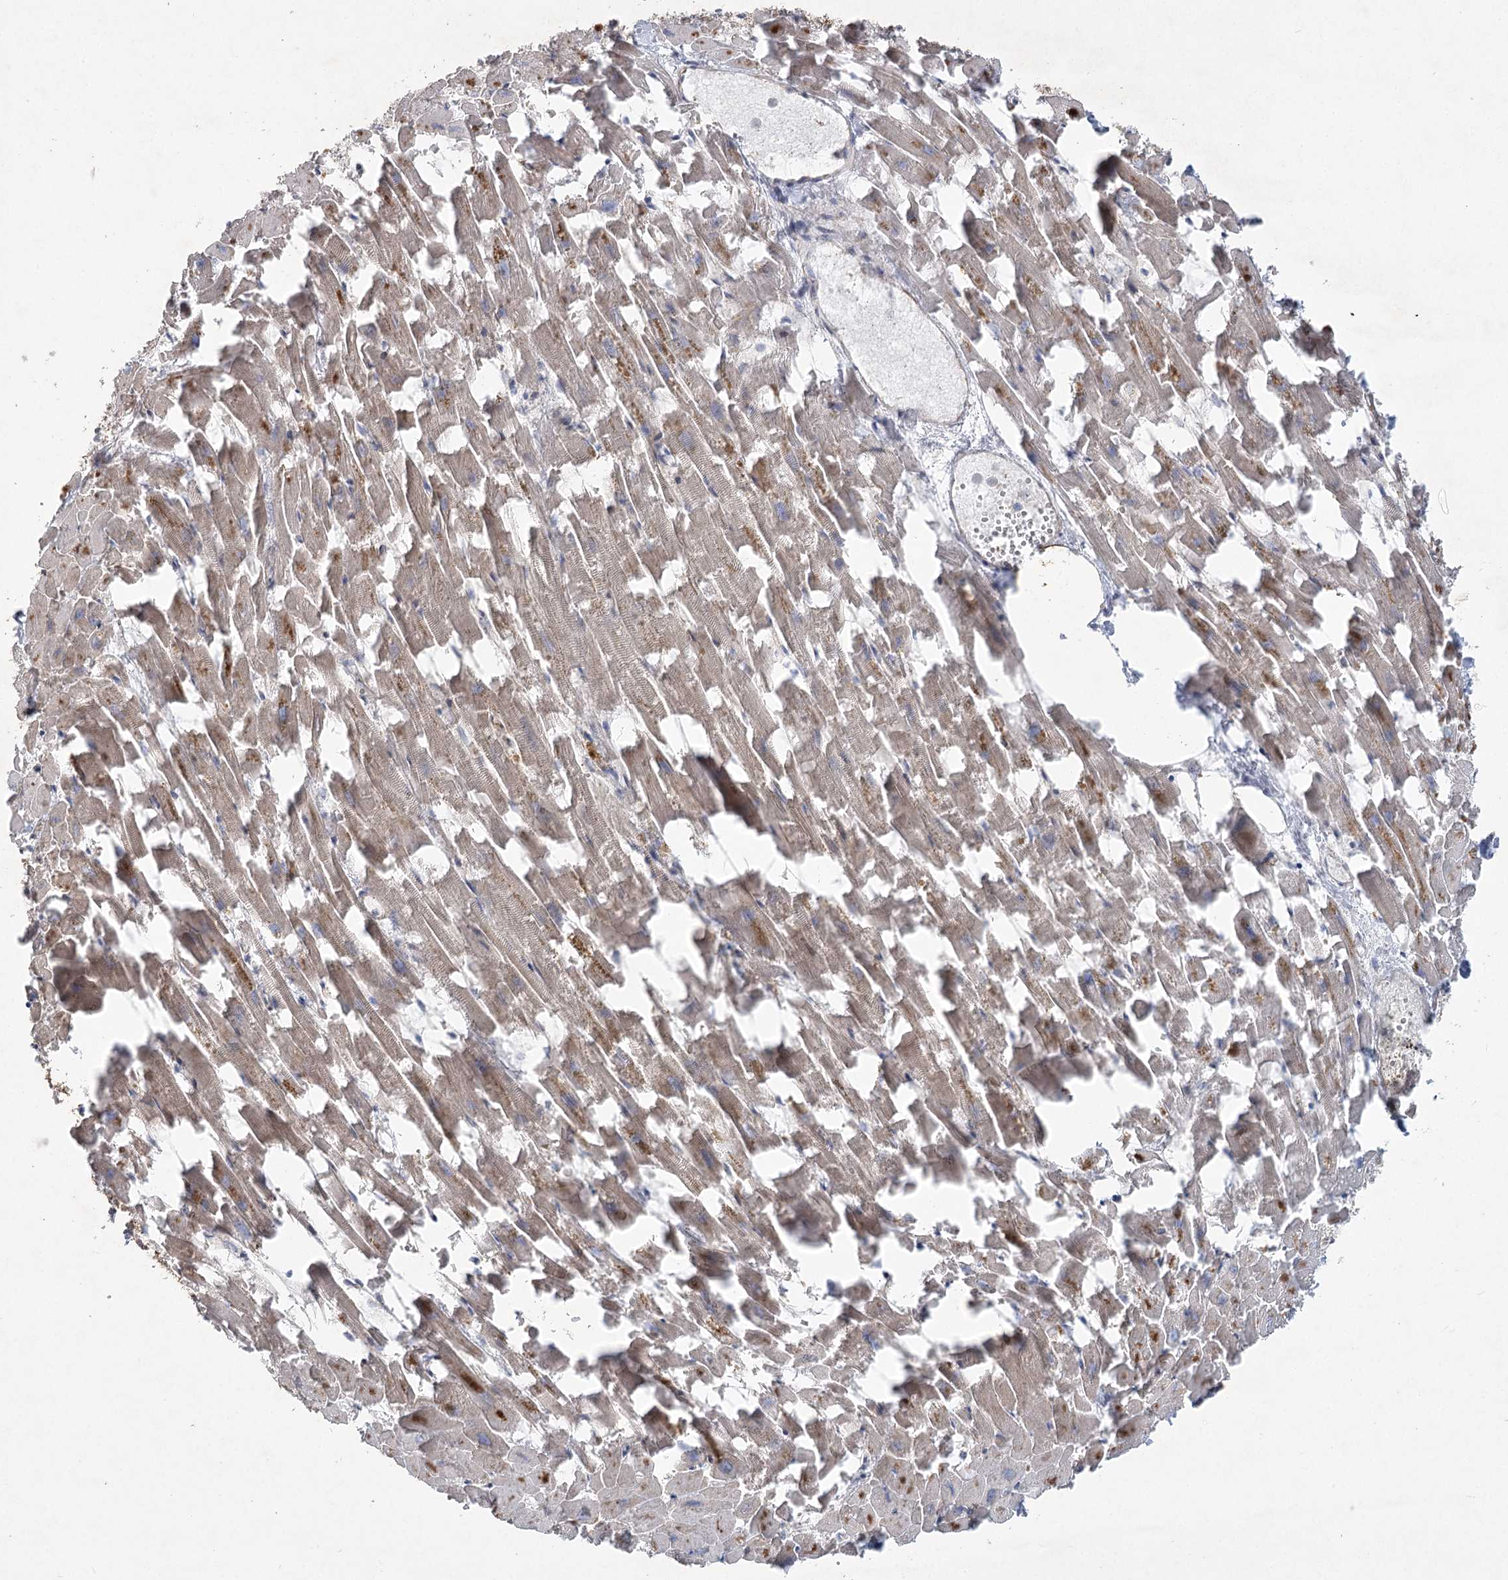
{"staining": {"intensity": "moderate", "quantity": ">75%", "location": "cytoplasmic/membranous"}, "tissue": "heart muscle", "cell_type": "Cardiomyocytes", "image_type": "normal", "snomed": [{"axis": "morphology", "description": "Normal tissue, NOS"}, {"axis": "topography", "description": "Heart"}], "caption": "Benign heart muscle was stained to show a protein in brown. There is medium levels of moderate cytoplasmic/membranous expression in approximately >75% of cardiomyocytes. Nuclei are stained in blue.", "gene": "SCN11A", "patient": {"sex": "female", "age": 64}}